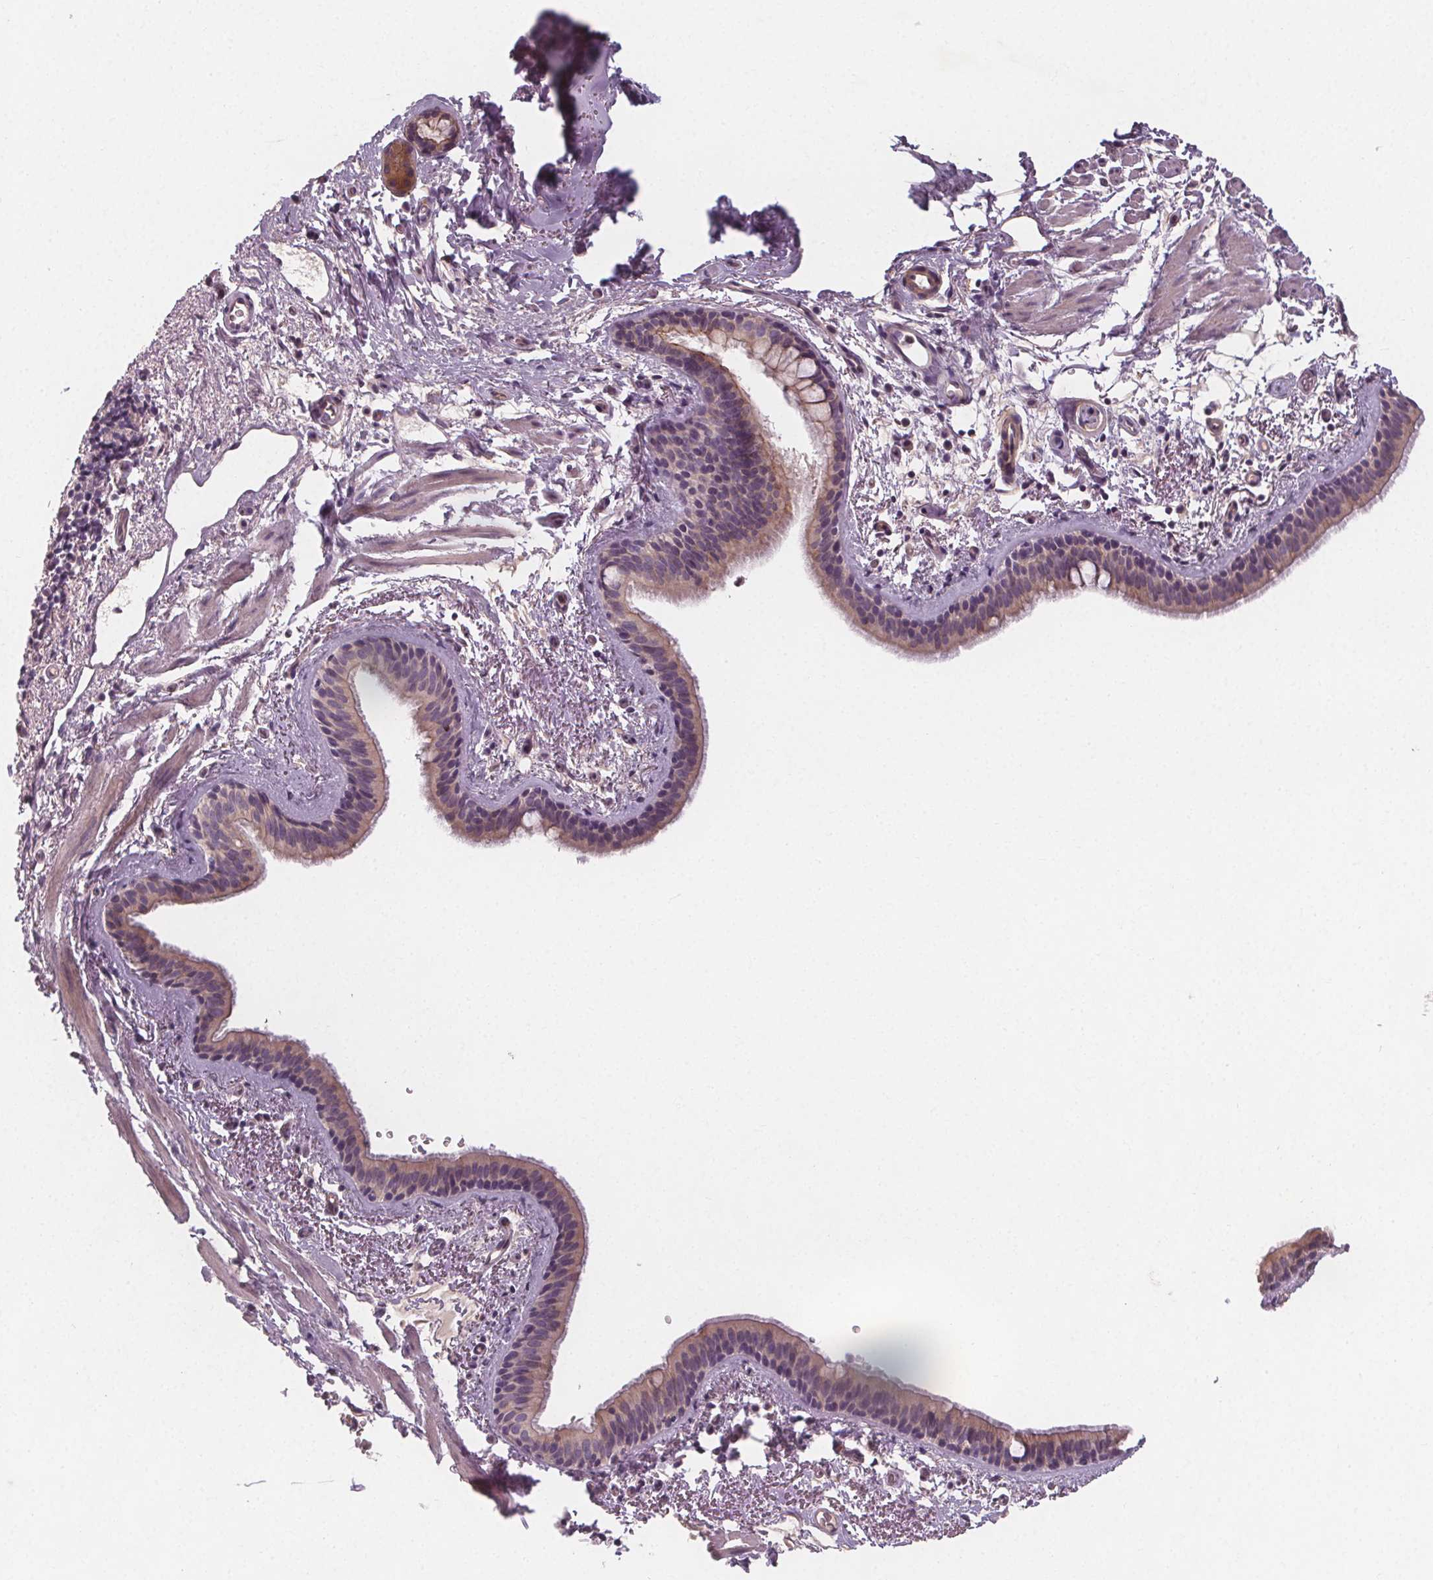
{"staining": {"intensity": "weak", "quantity": "25%-75%", "location": "cytoplasmic/membranous"}, "tissue": "bronchus", "cell_type": "Respiratory epithelial cells", "image_type": "normal", "snomed": [{"axis": "morphology", "description": "Normal tissue, NOS"}, {"axis": "topography", "description": "Bronchus"}], "caption": "The immunohistochemical stain labels weak cytoplasmic/membranous positivity in respiratory epithelial cells of unremarkable bronchus.", "gene": "VNN1", "patient": {"sex": "female", "age": 61}}